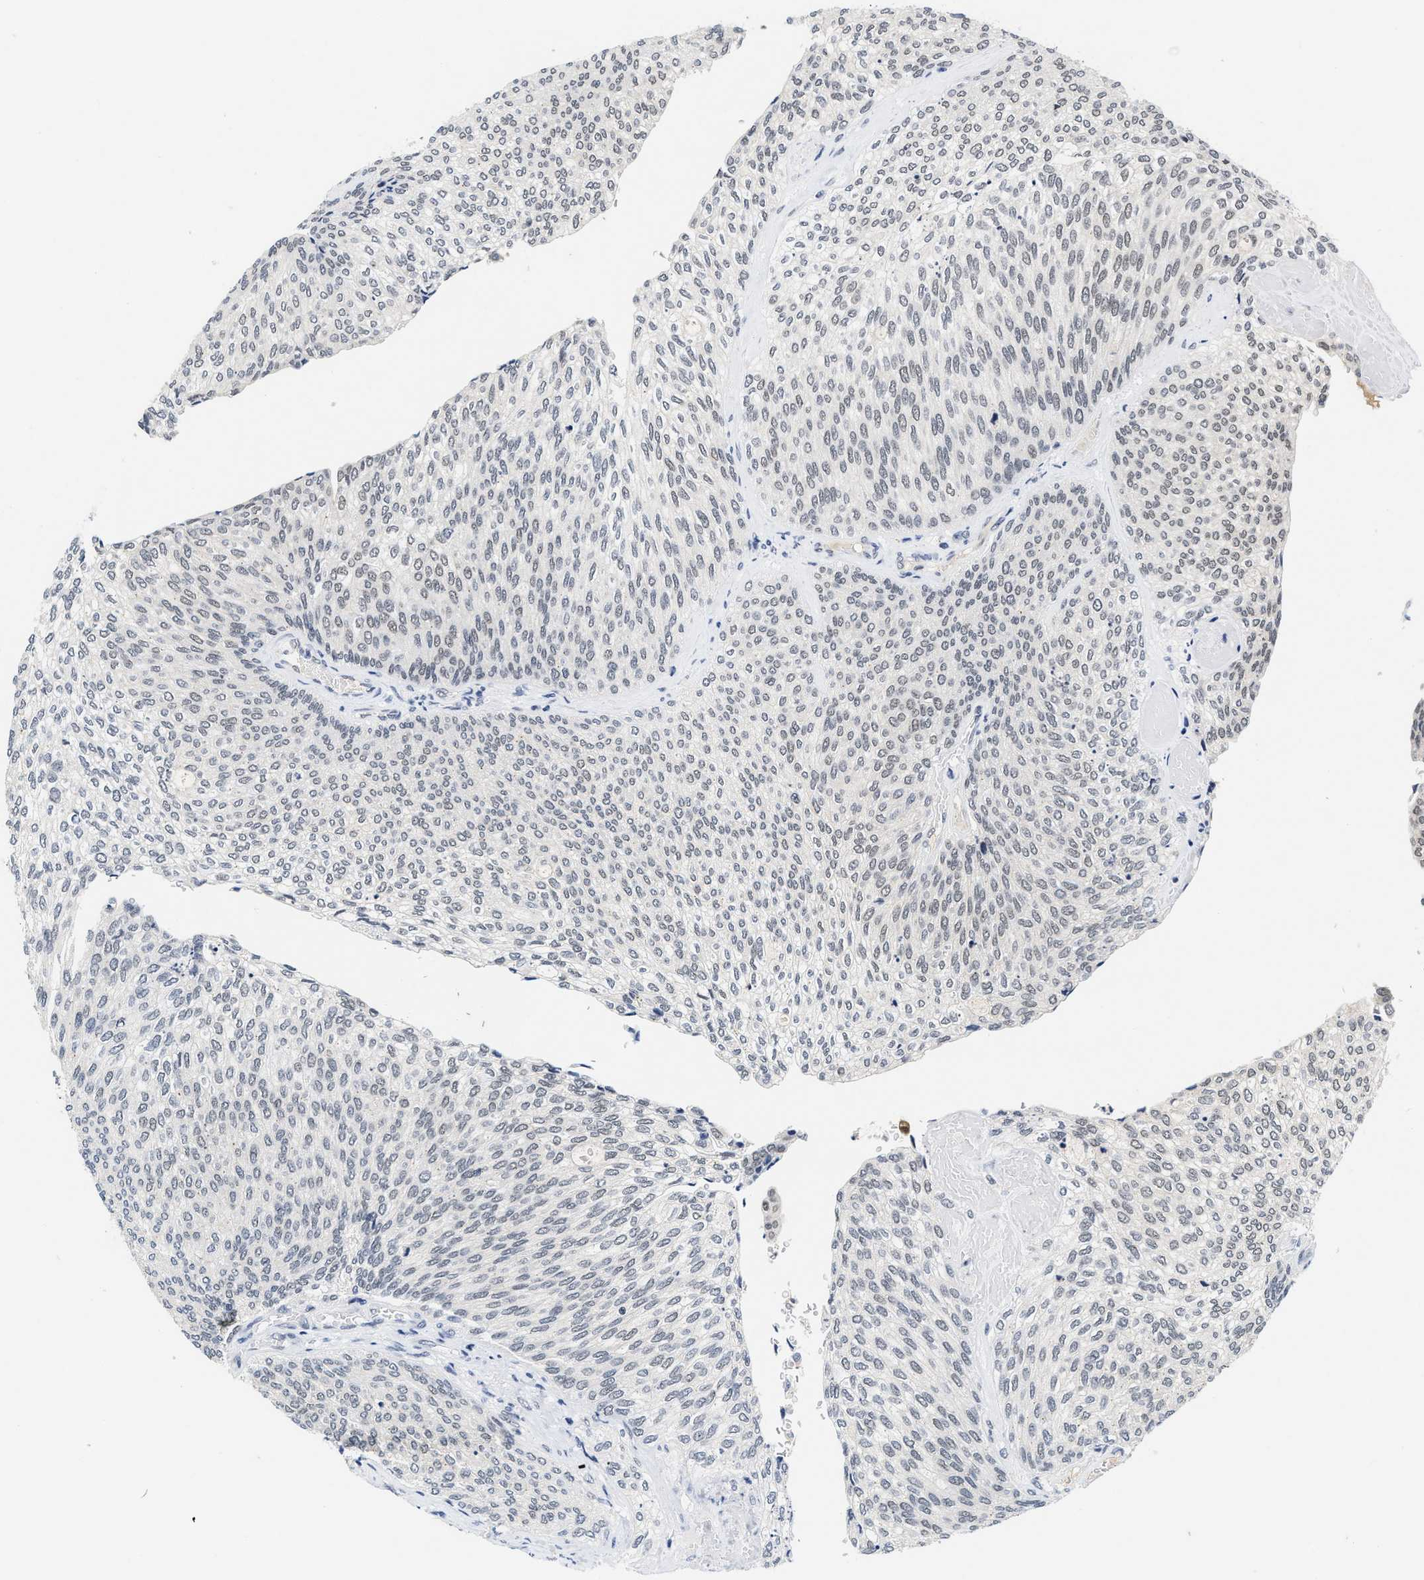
{"staining": {"intensity": "negative", "quantity": "none", "location": "none"}, "tissue": "urothelial cancer", "cell_type": "Tumor cells", "image_type": "cancer", "snomed": [{"axis": "morphology", "description": "Urothelial carcinoma, Low grade"}, {"axis": "topography", "description": "Urinary bladder"}], "caption": "Immunohistochemical staining of human urothelial carcinoma (low-grade) exhibits no significant staining in tumor cells.", "gene": "INIP", "patient": {"sex": "female", "age": 79}}